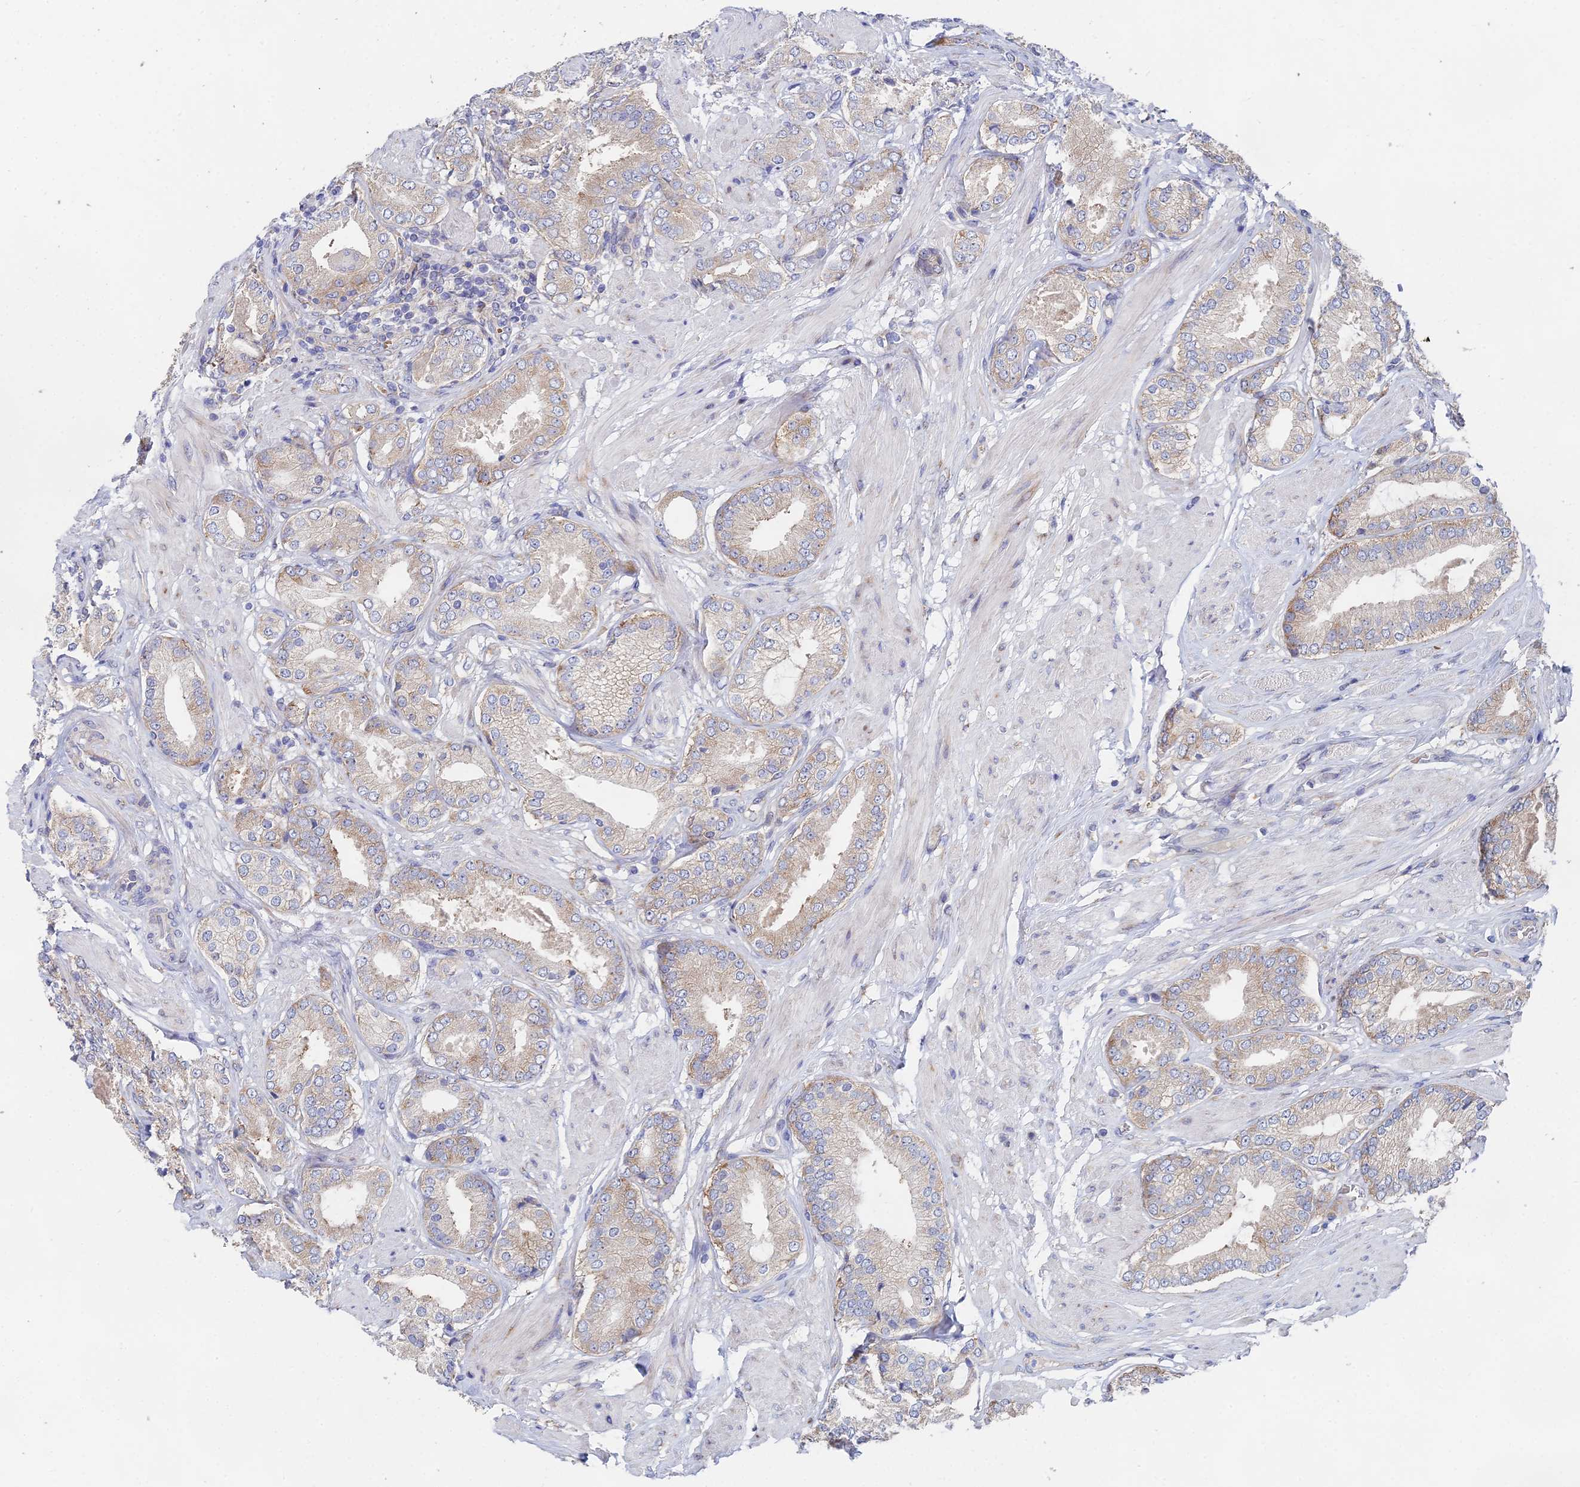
{"staining": {"intensity": "weak", "quantity": "25%-75%", "location": "cytoplasmic/membranous"}, "tissue": "prostate cancer", "cell_type": "Tumor cells", "image_type": "cancer", "snomed": [{"axis": "morphology", "description": "Adenocarcinoma, High grade"}, {"axis": "topography", "description": "Prostate and seminal vesicle, NOS"}], "caption": "Immunohistochemistry (IHC) (DAB) staining of prostate adenocarcinoma (high-grade) shows weak cytoplasmic/membranous protein expression in approximately 25%-75% of tumor cells.", "gene": "ELOF1", "patient": {"sex": "male", "age": 64}}